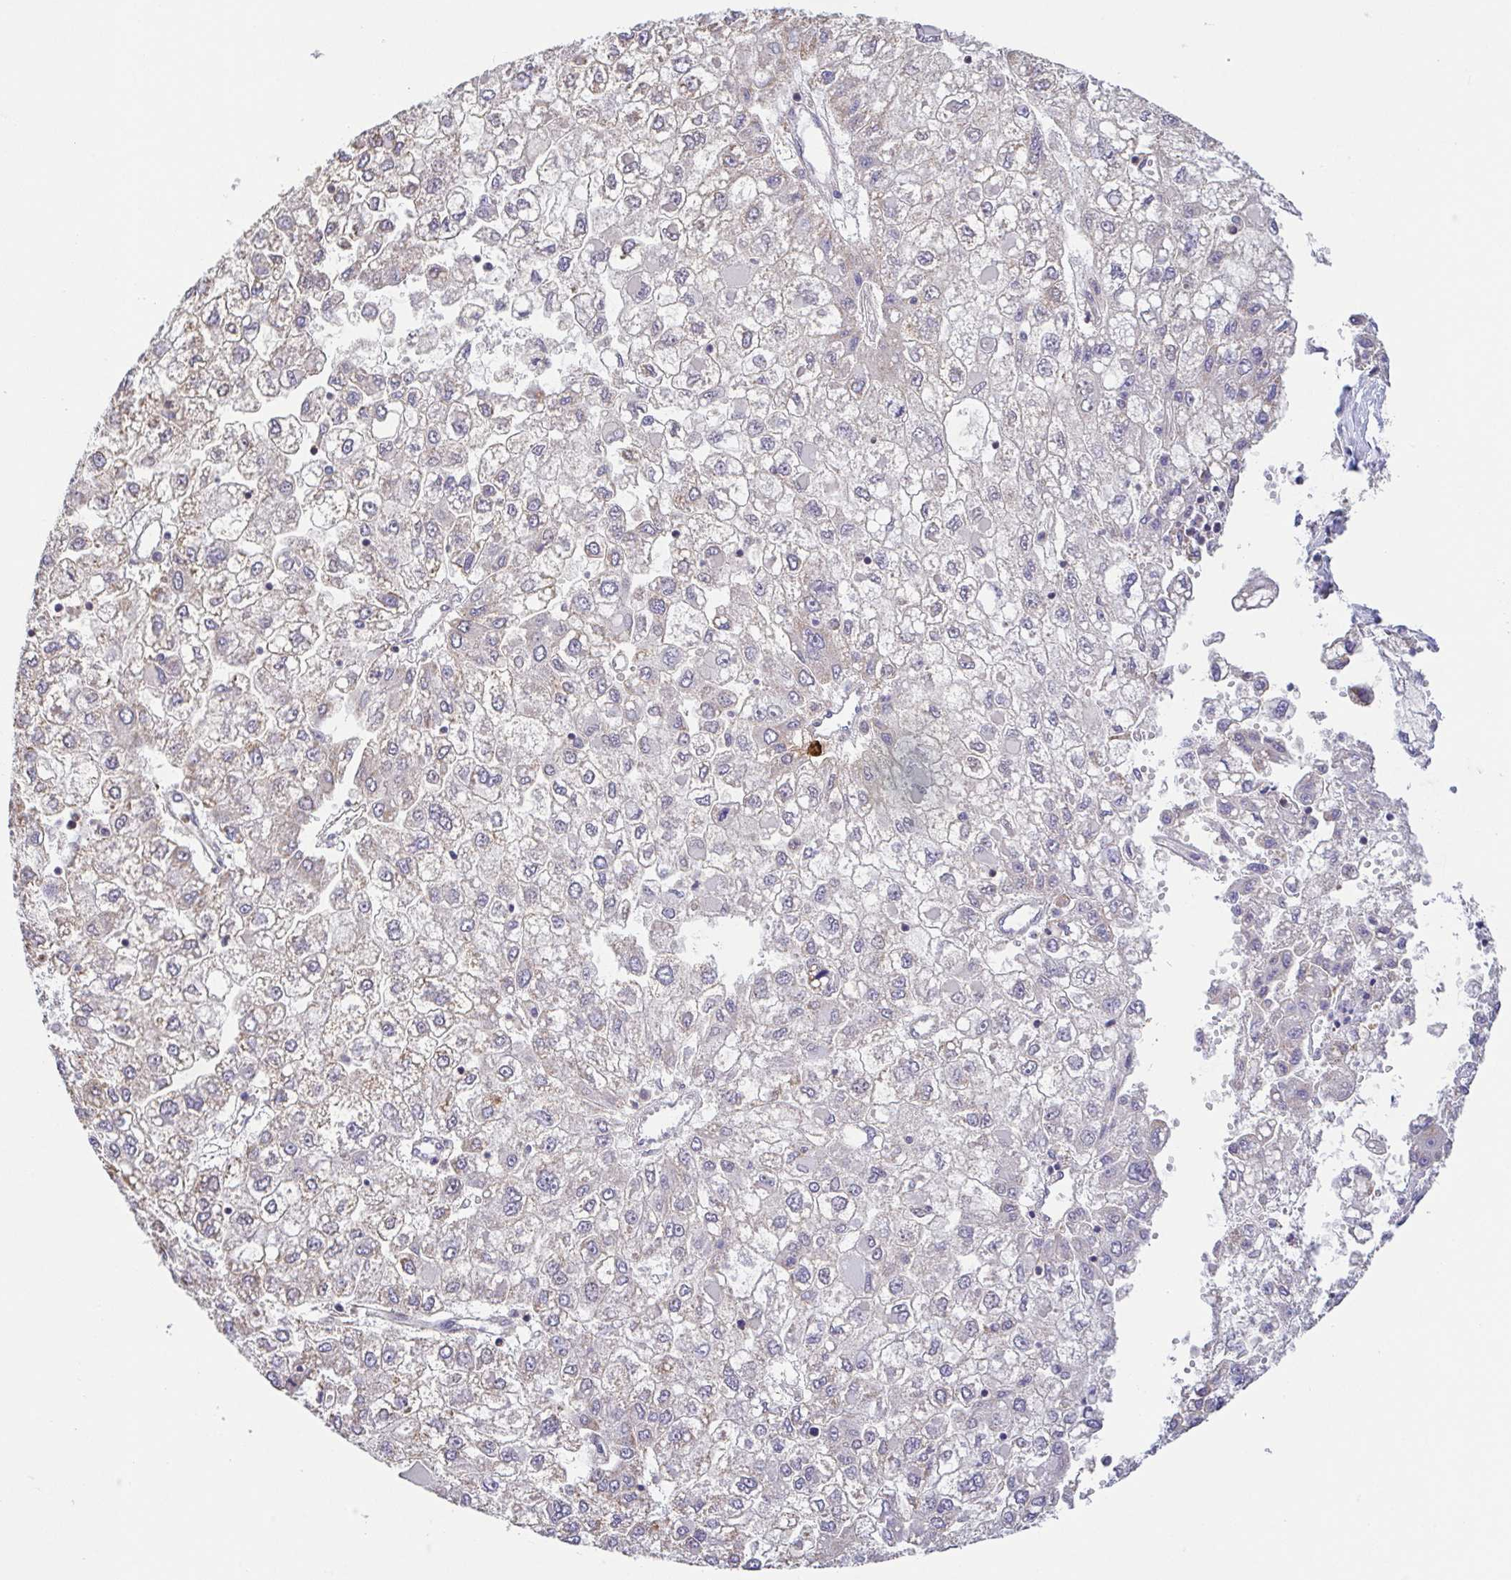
{"staining": {"intensity": "negative", "quantity": "none", "location": "none"}, "tissue": "liver cancer", "cell_type": "Tumor cells", "image_type": "cancer", "snomed": [{"axis": "morphology", "description": "Carcinoma, Hepatocellular, NOS"}, {"axis": "topography", "description": "Liver"}], "caption": "An immunohistochemistry image of liver hepatocellular carcinoma is shown. There is no staining in tumor cells of liver hepatocellular carcinoma.", "gene": "PREPL", "patient": {"sex": "male", "age": 40}}